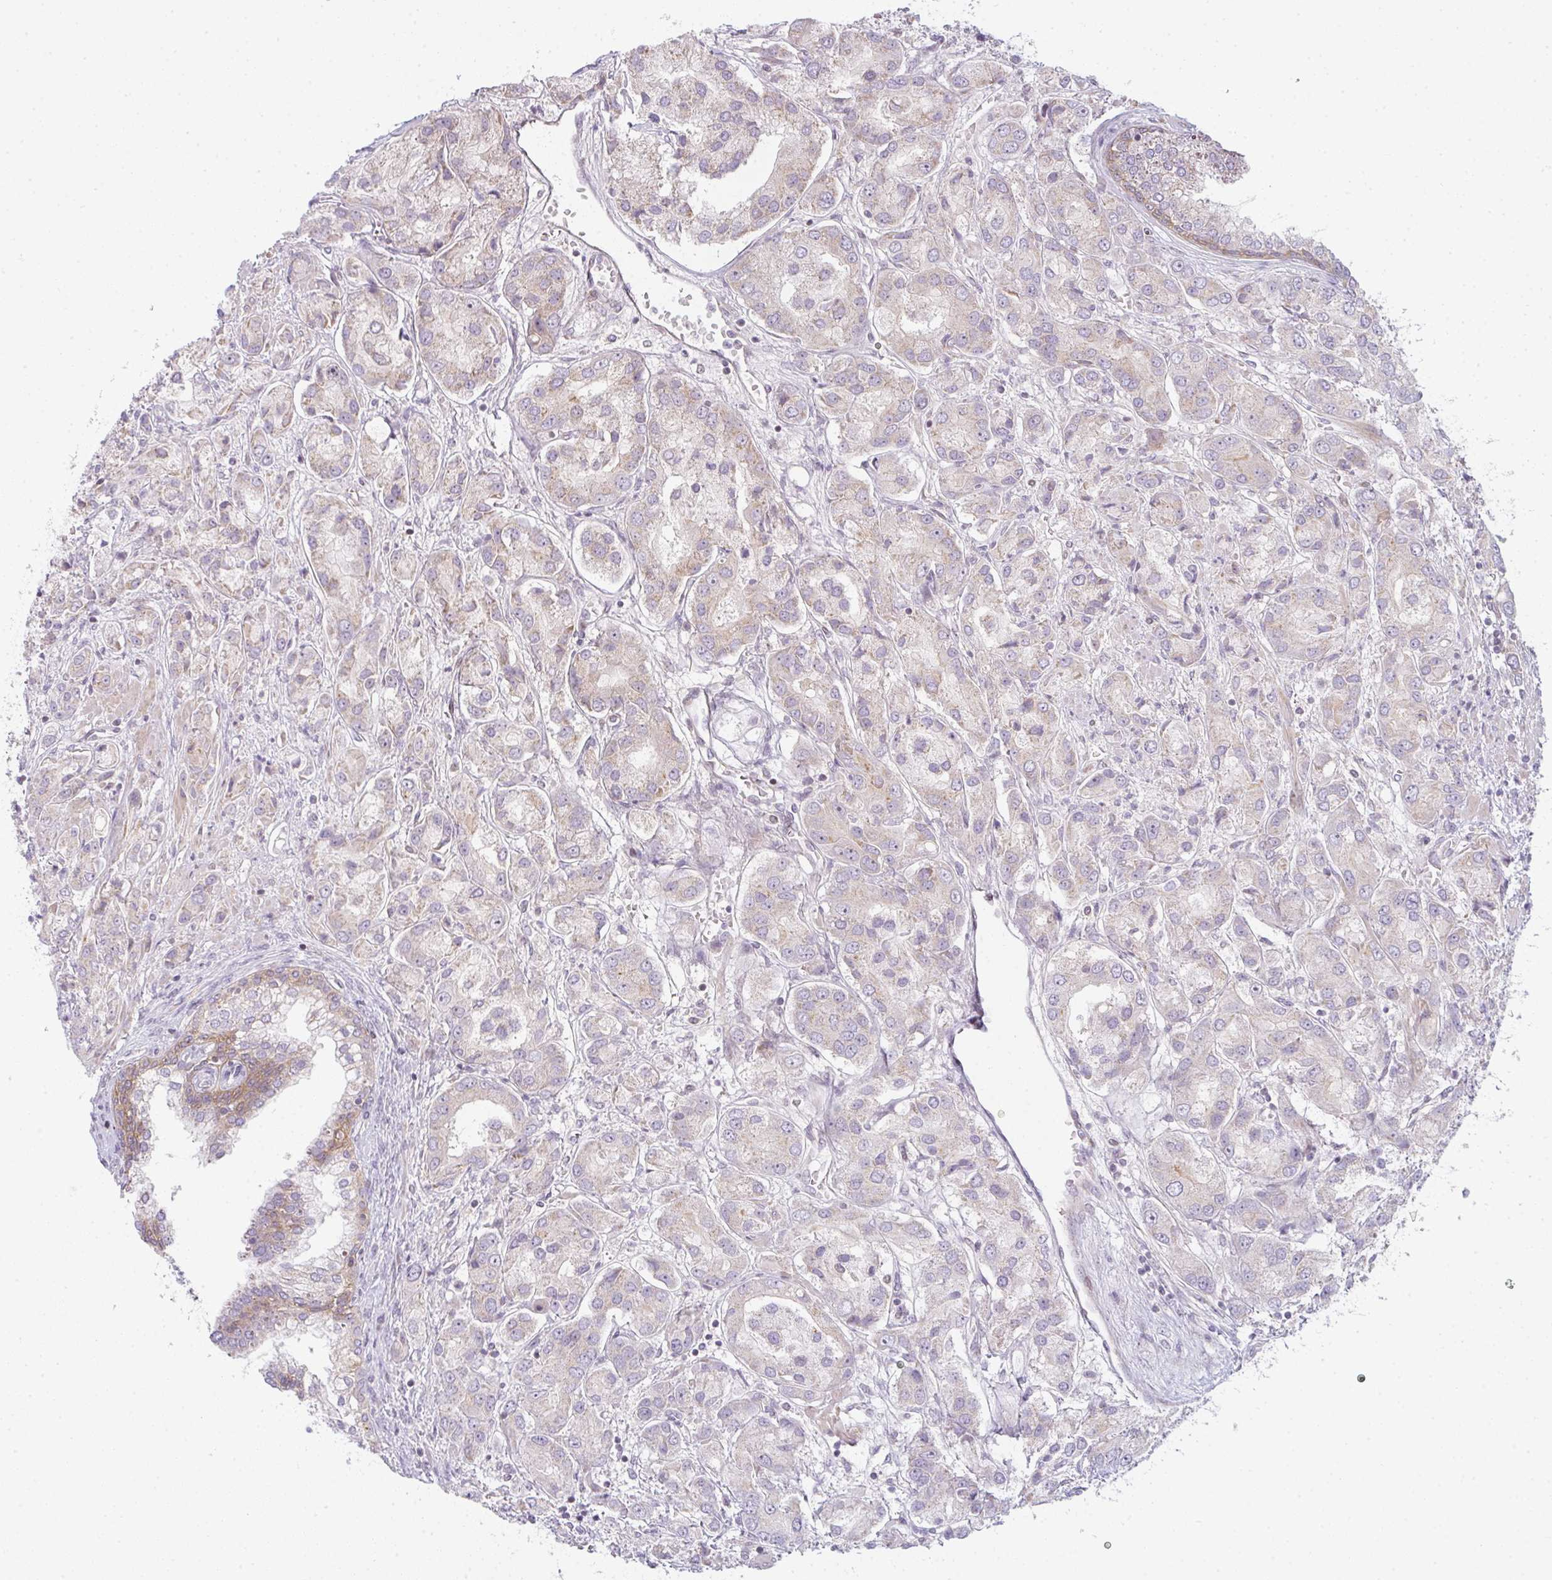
{"staining": {"intensity": "weak", "quantity": "25%-75%", "location": "cytoplasmic/membranous"}, "tissue": "prostate cancer", "cell_type": "Tumor cells", "image_type": "cancer", "snomed": [{"axis": "morphology", "description": "Adenocarcinoma, High grade"}, {"axis": "topography", "description": "Prostate"}], "caption": "Prostate cancer (adenocarcinoma (high-grade)) tissue reveals weak cytoplasmic/membranous staining in approximately 25%-75% of tumor cells, visualized by immunohistochemistry. (DAB (3,3'-diaminobenzidine) IHC, brown staining for protein, blue staining for nuclei).", "gene": "TMEM237", "patient": {"sex": "male", "age": 67}}